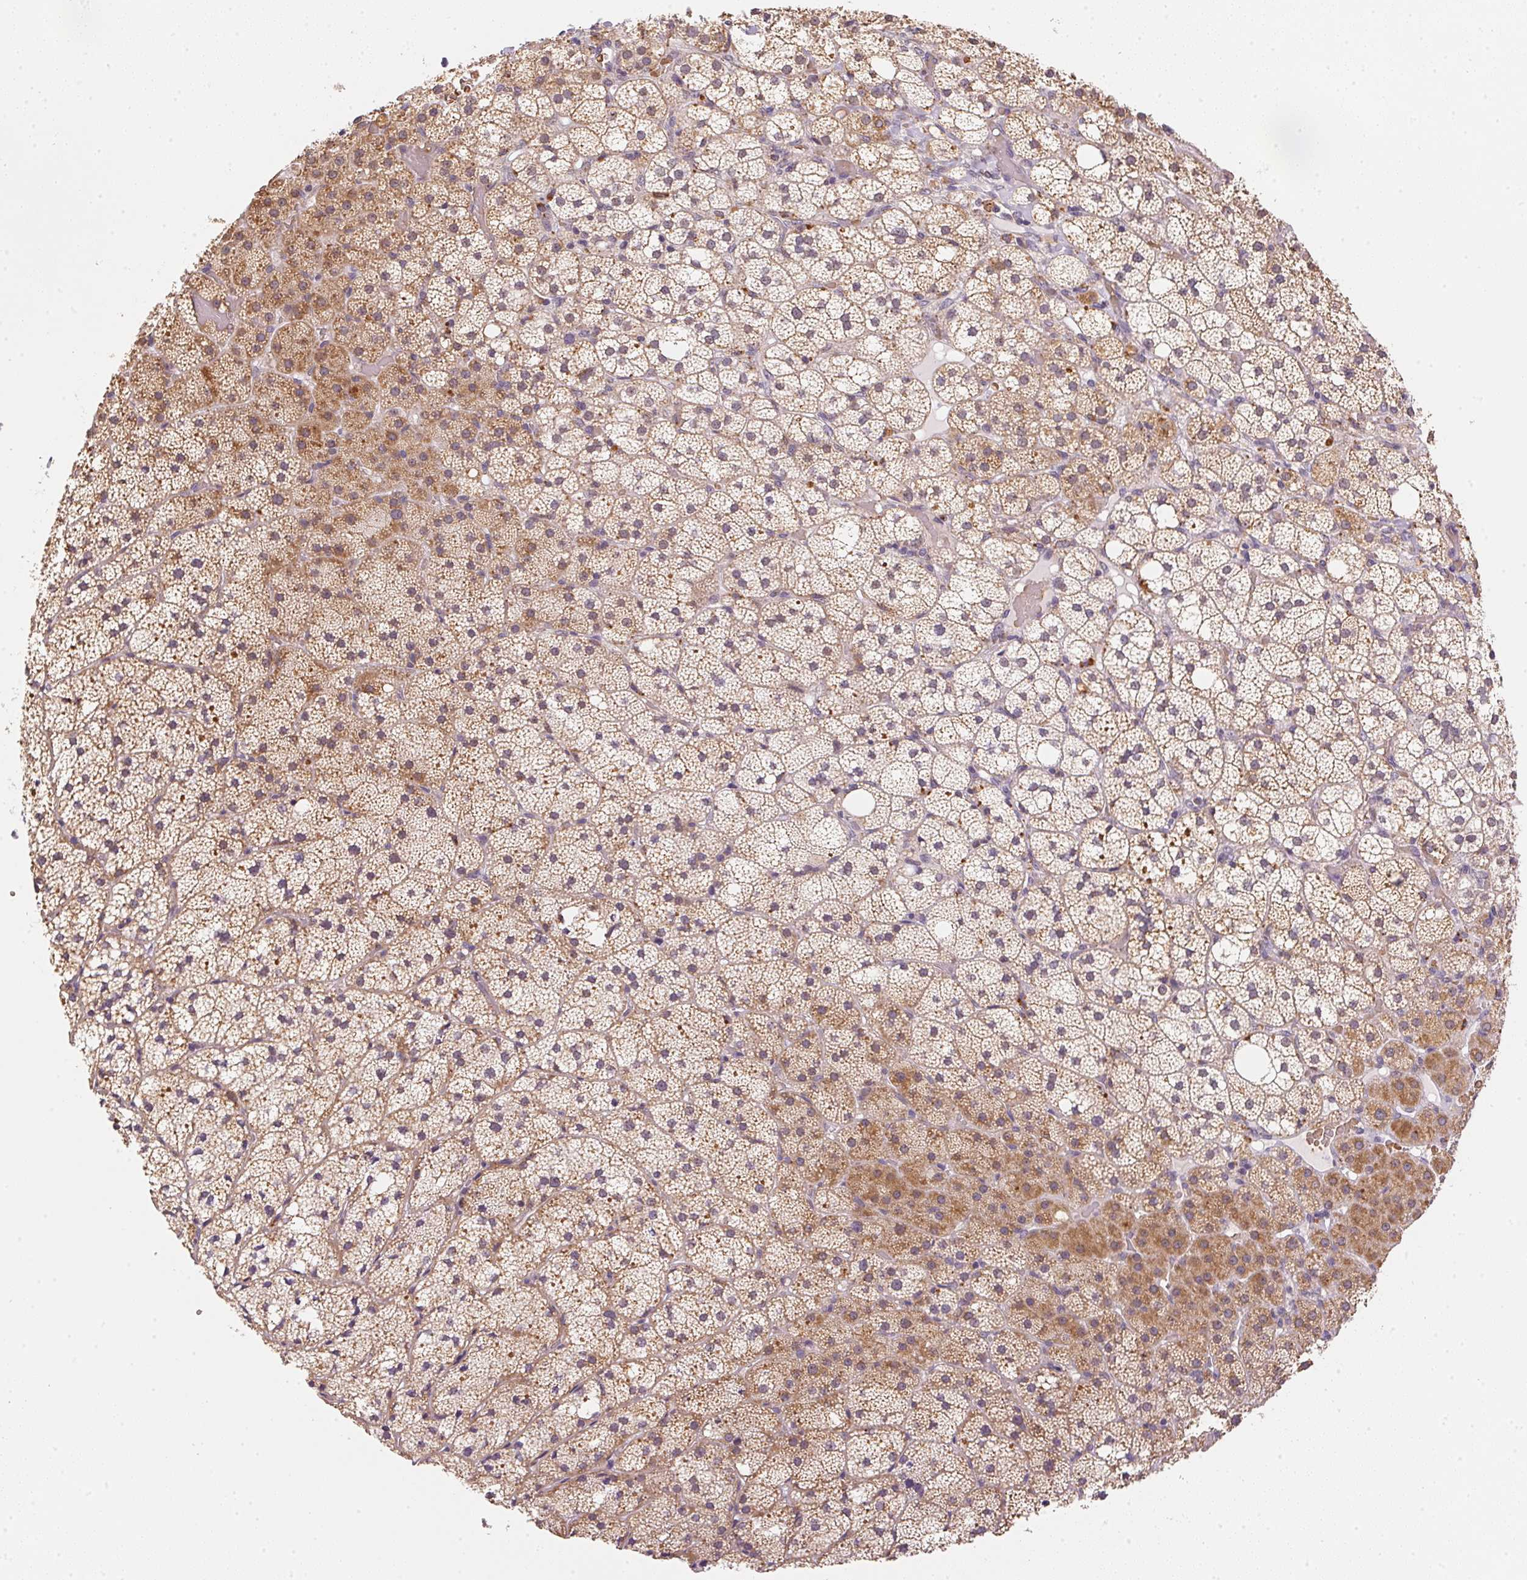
{"staining": {"intensity": "moderate", "quantity": ">75%", "location": "cytoplasmic/membranous"}, "tissue": "adrenal gland", "cell_type": "Glandular cells", "image_type": "normal", "snomed": [{"axis": "morphology", "description": "Normal tissue, NOS"}, {"axis": "topography", "description": "Adrenal gland"}], "caption": "Moderate cytoplasmic/membranous staining is identified in approximately >75% of glandular cells in benign adrenal gland.", "gene": "METTL13", "patient": {"sex": "male", "age": 53}}